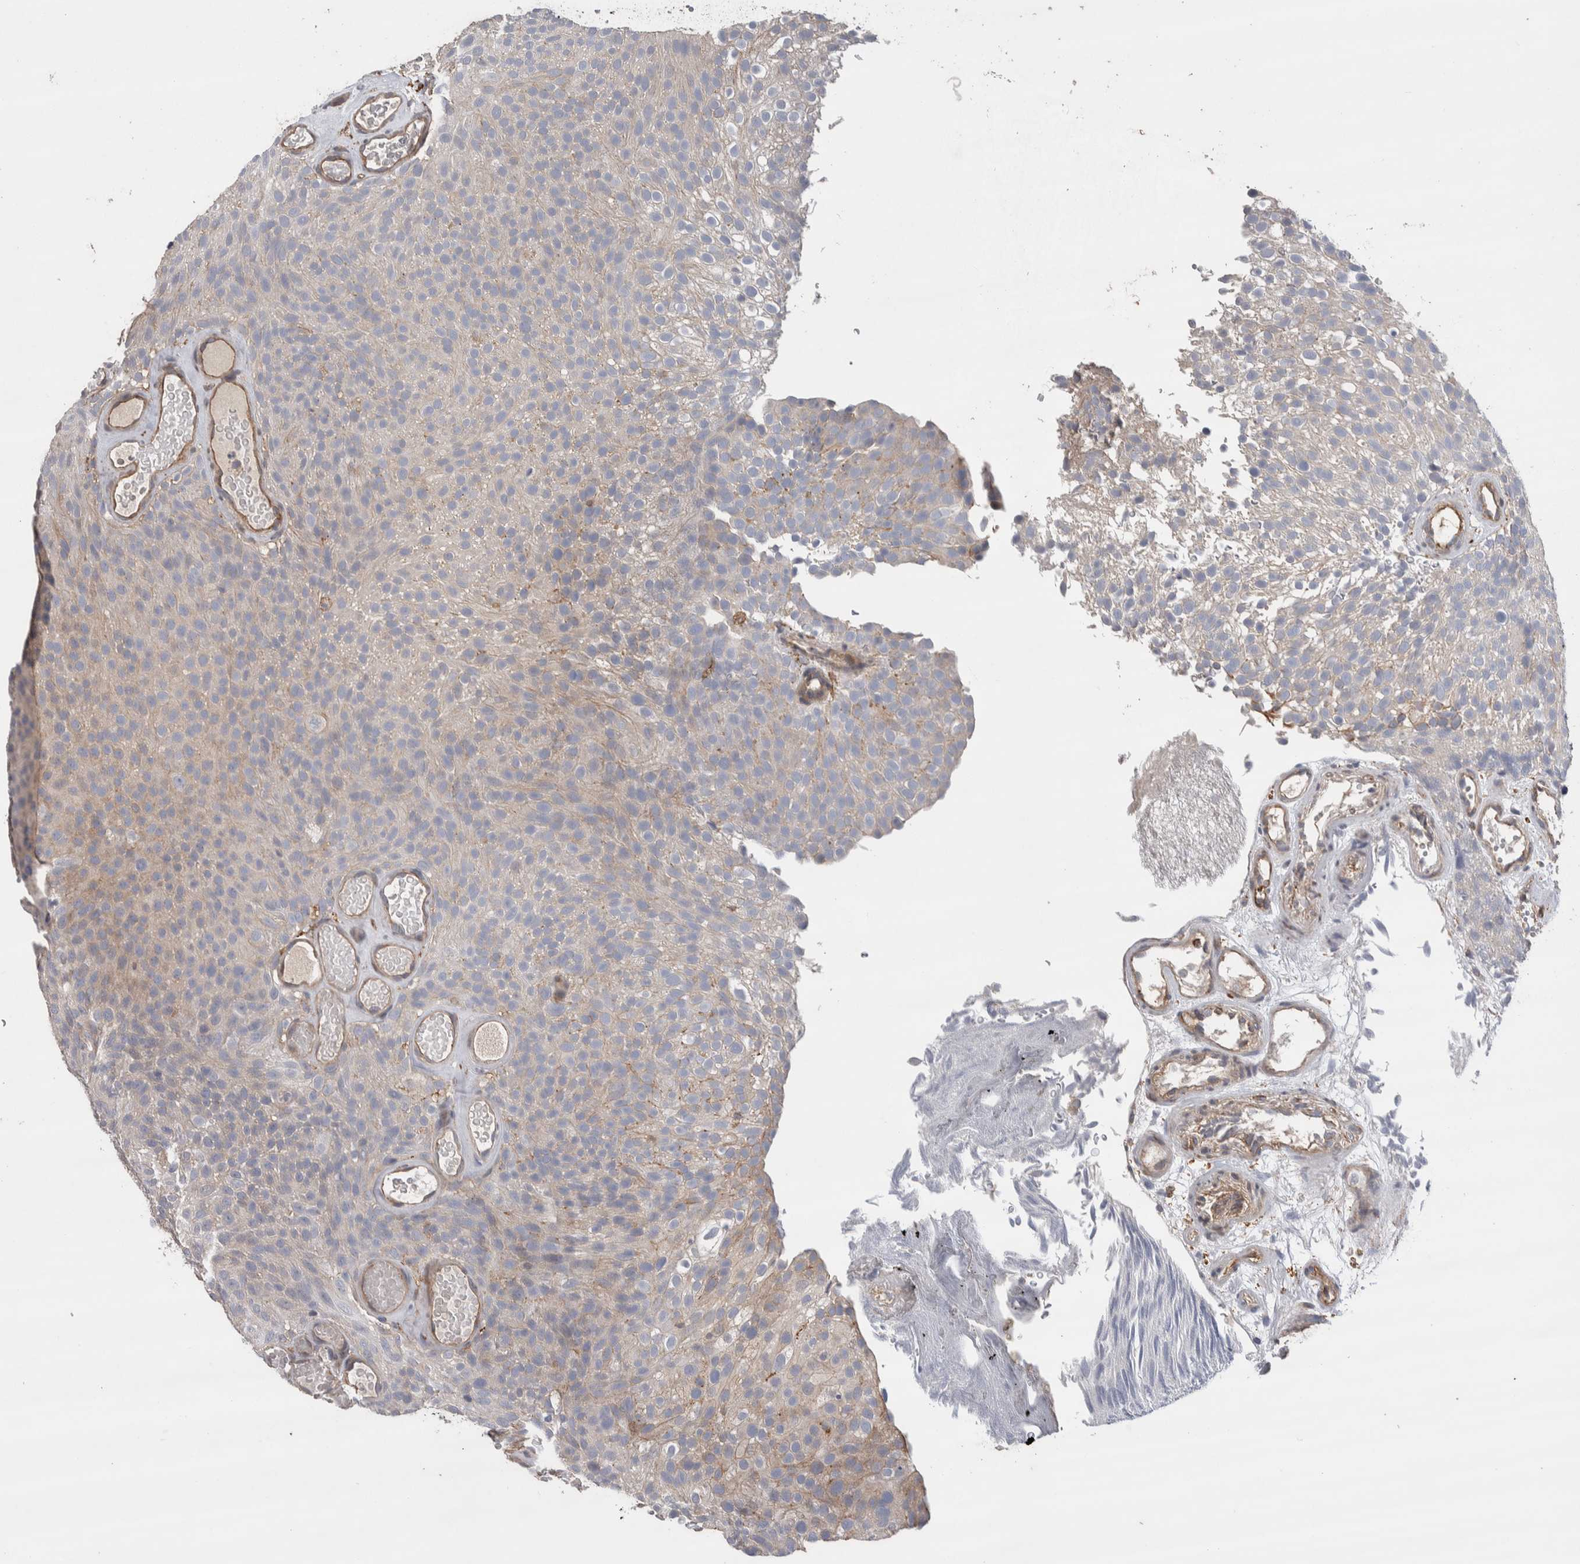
{"staining": {"intensity": "weak", "quantity": "<25%", "location": "cytoplasmic/membranous"}, "tissue": "urothelial cancer", "cell_type": "Tumor cells", "image_type": "cancer", "snomed": [{"axis": "morphology", "description": "Urothelial carcinoma, Low grade"}, {"axis": "topography", "description": "Urinary bladder"}], "caption": "IHC micrograph of neoplastic tissue: human low-grade urothelial carcinoma stained with DAB (3,3'-diaminobenzidine) reveals no significant protein staining in tumor cells.", "gene": "GCNA", "patient": {"sex": "male", "age": 78}}